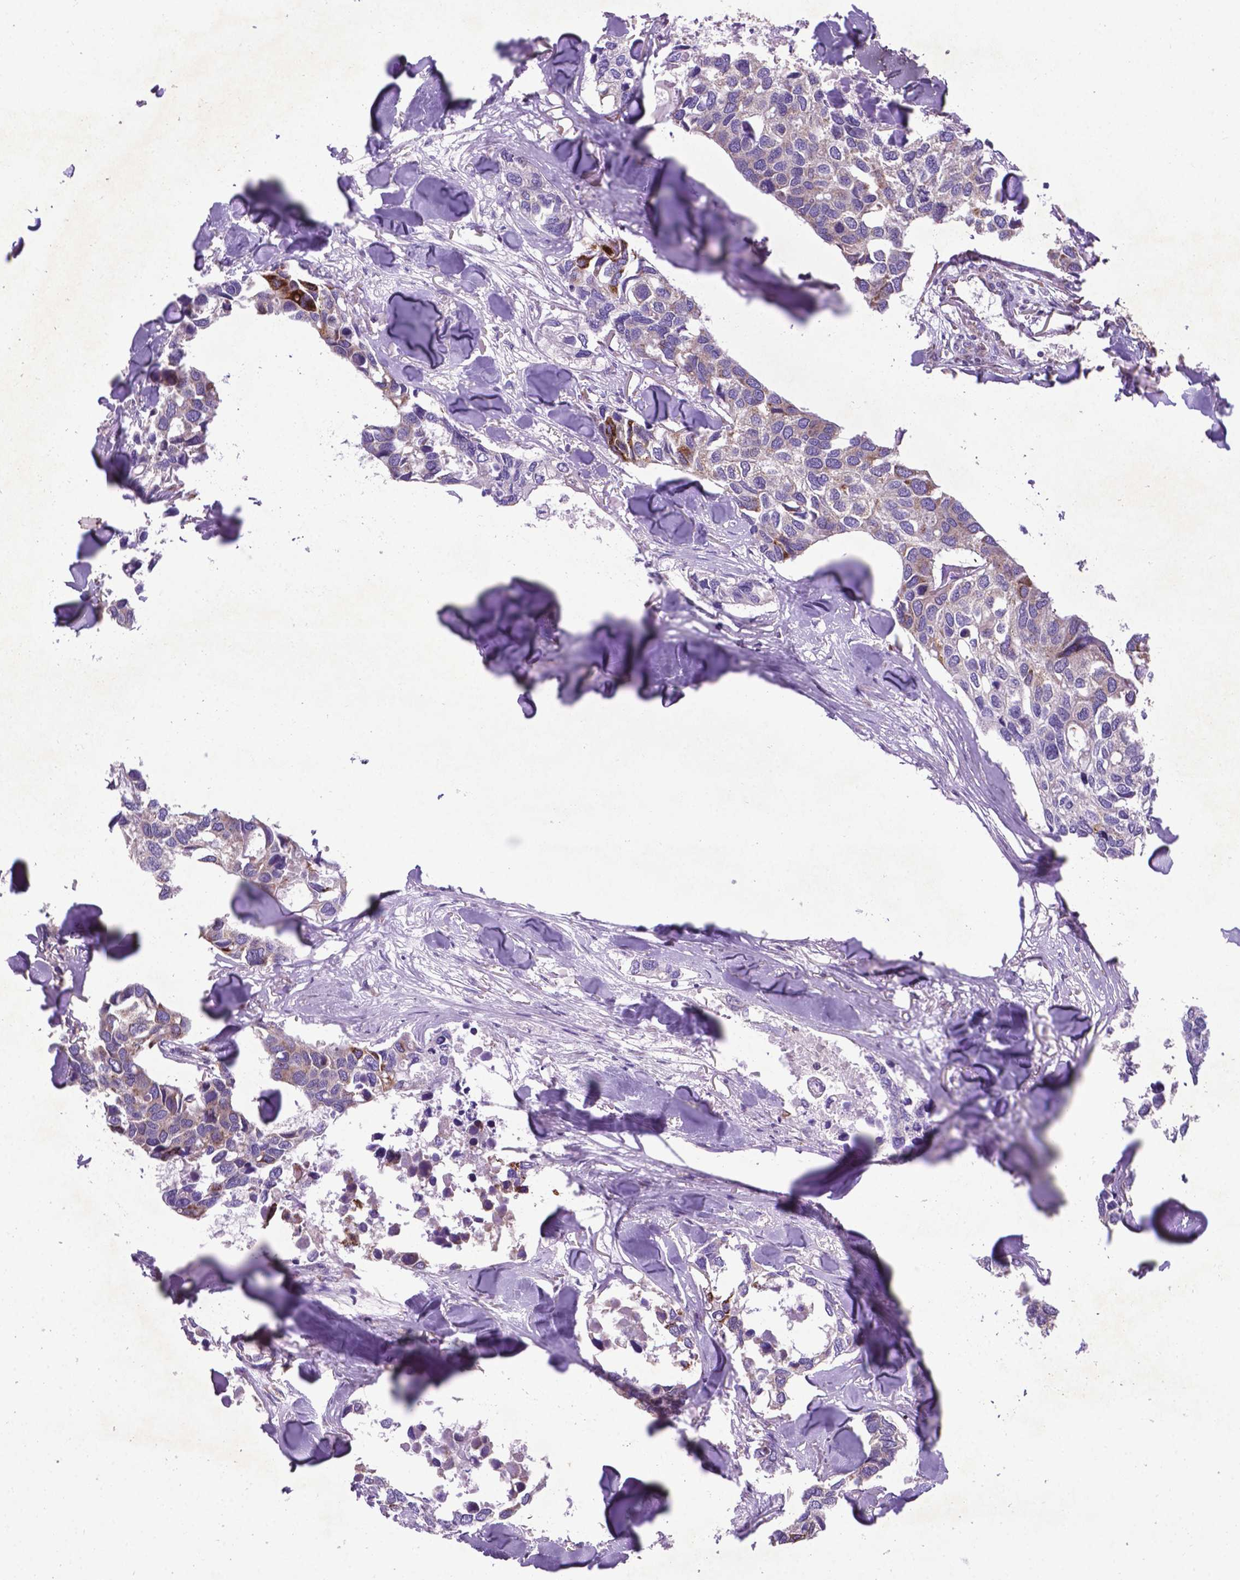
{"staining": {"intensity": "weak", "quantity": "25%-75%", "location": "cytoplasmic/membranous"}, "tissue": "breast cancer", "cell_type": "Tumor cells", "image_type": "cancer", "snomed": [{"axis": "morphology", "description": "Duct carcinoma"}, {"axis": "topography", "description": "Breast"}], "caption": "Immunohistochemistry (IHC) of human breast cancer (infiltrating ductal carcinoma) reveals low levels of weak cytoplasmic/membranous expression in about 25%-75% of tumor cells.", "gene": "WDR83OS", "patient": {"sex": "female", "age": 83}}